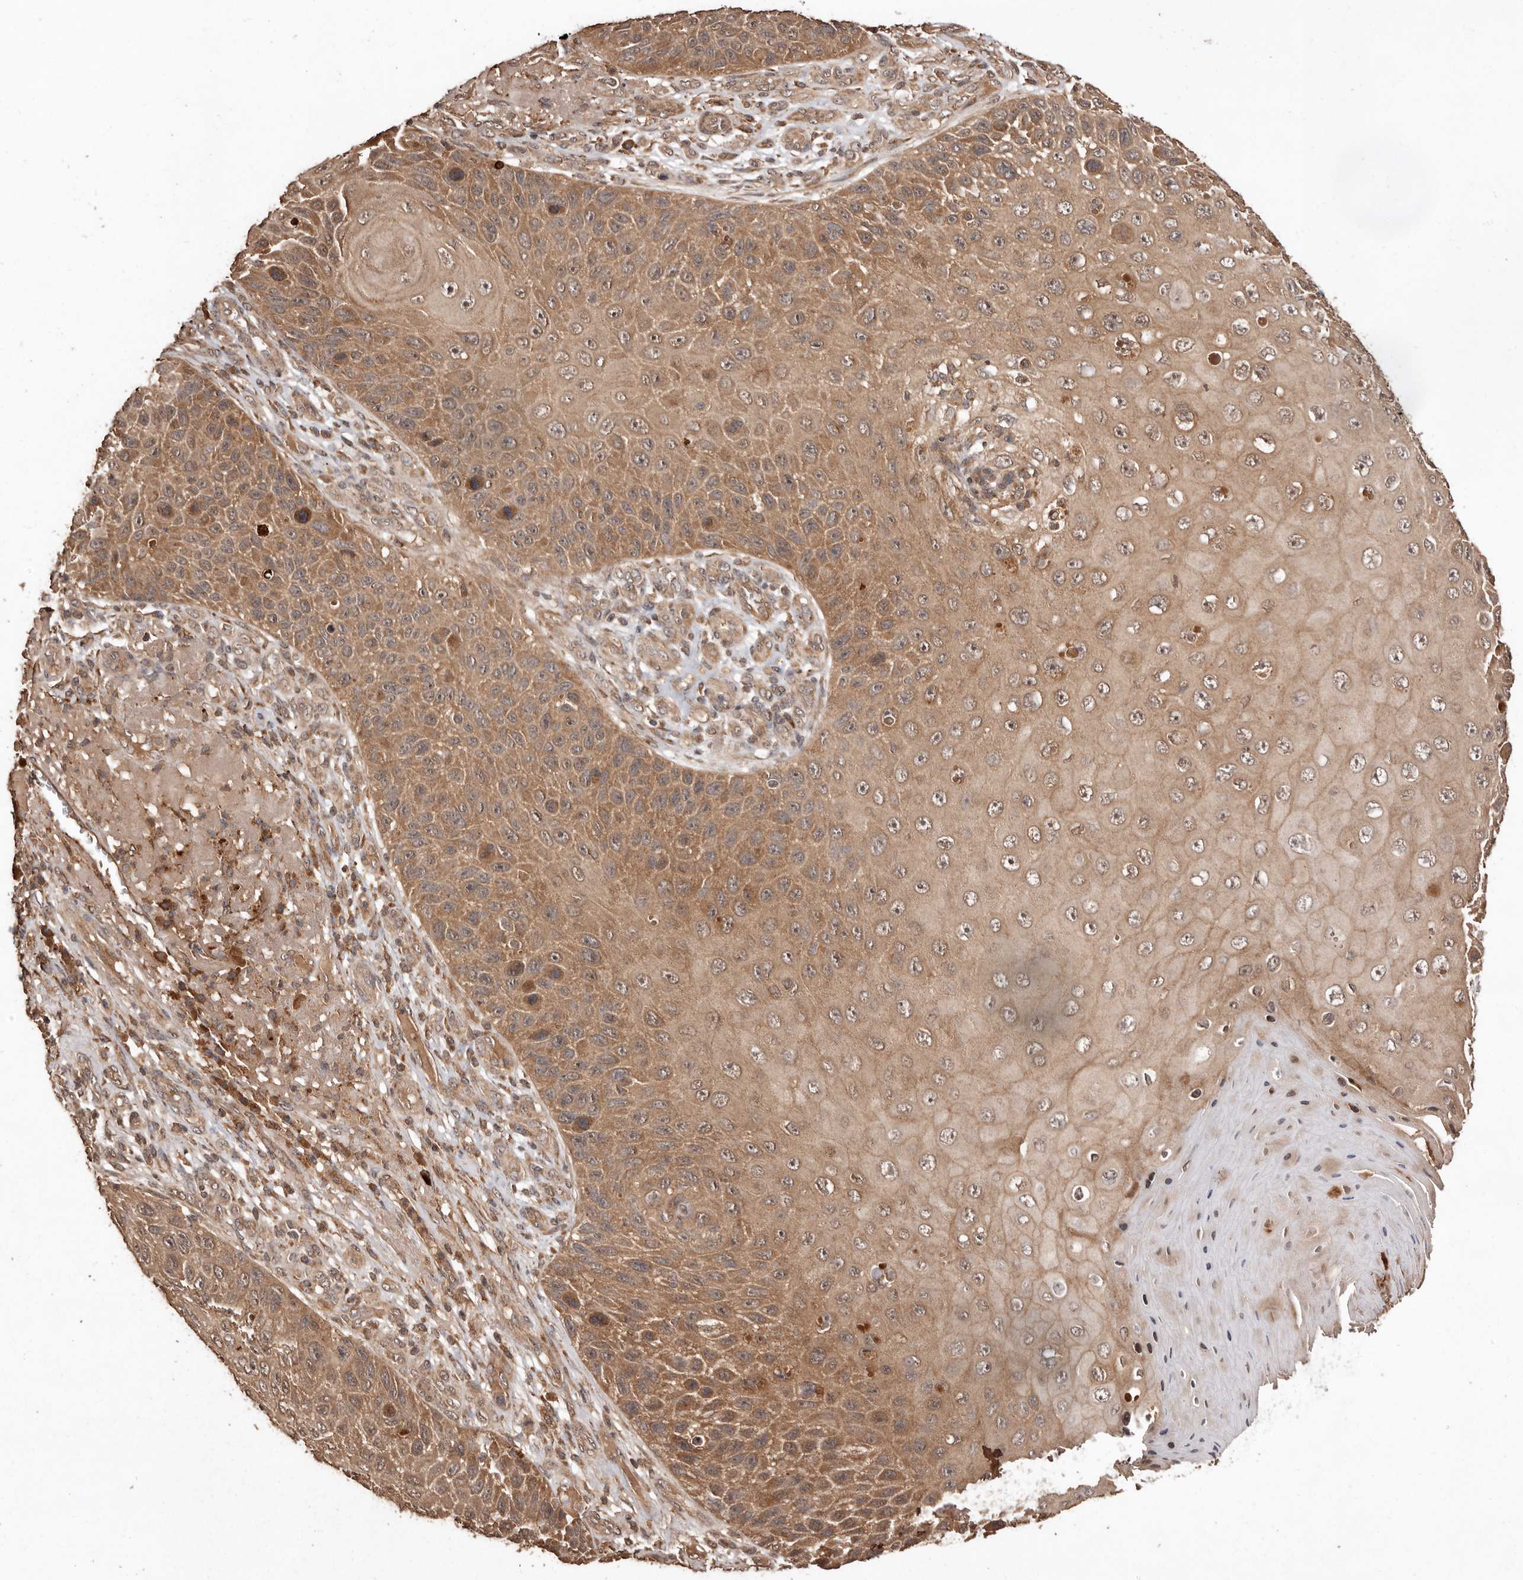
{"staining": {"intensity": "moderate", "quantity": ">75%", "location": "cytoplasmic/membranous"}, "tissue": "skin cancer", "cell_type": "Tumor cells", "image_type": "cancer", "snomed": [{"axis": "morphology", "description": "Squamous cell carcinoma, NOS"}, {"axis": "topography", "description": "Skin"}], "caption": "There is medium levels of moderate cytoplasmic/membranous staining in tumor cells of skin squamous cell carcinoma, as demonstrated by immunohistochemical staining (brown color).", "gene": "RWDD1", "patient": {"sex": "female", "age": 88}}